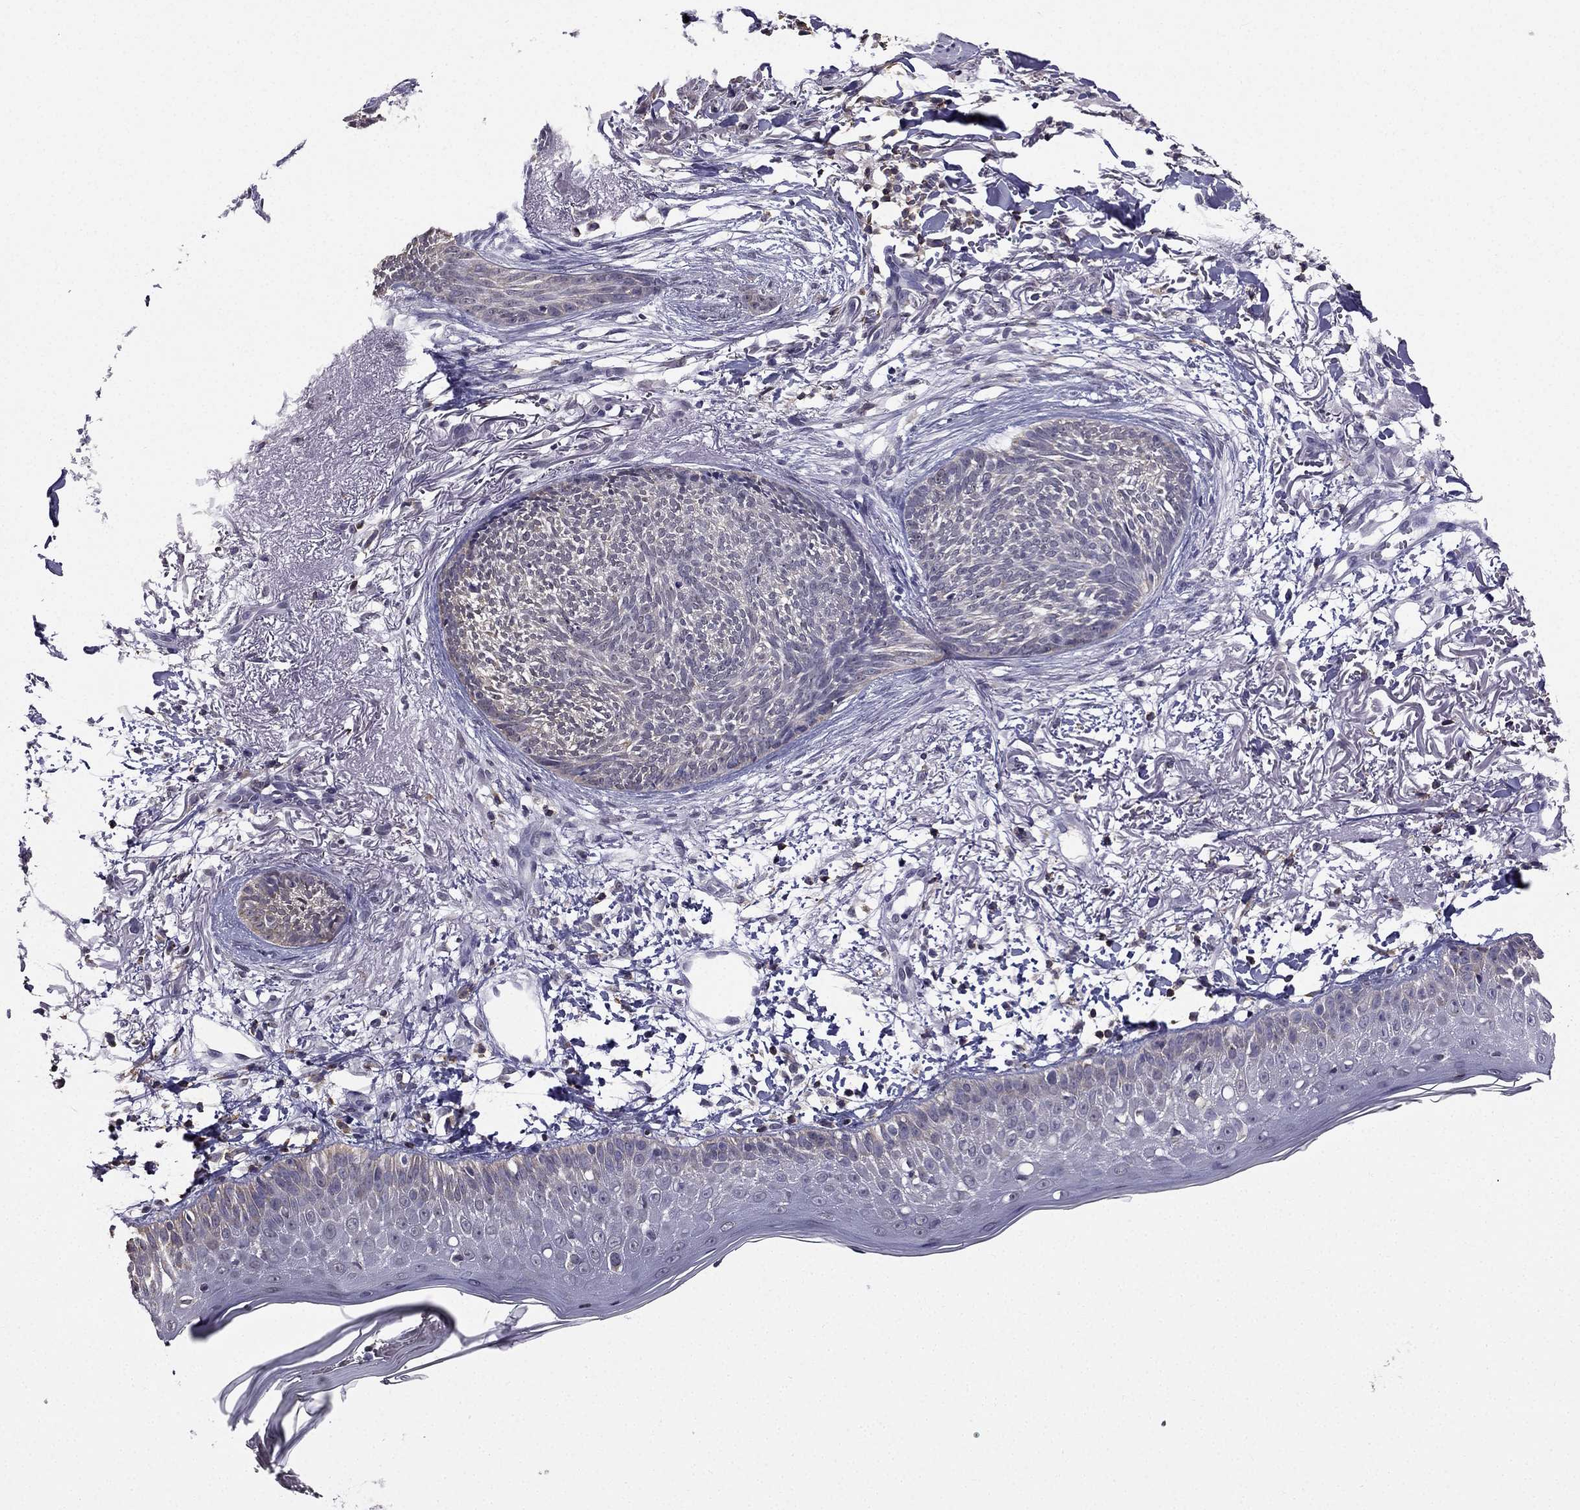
{"staining": {"intensity": "negative", "quantity": "none", "location": "none"}, "tissue": "skin cancer", "cell_type": "Tumor cells", "image_type": "cancer", "snomed": [{"axis": "morphology", "description": "Normal tissue, NOS"}, {"axis": "morphology", "description": "Basal cell carcinoma"}, {"axis": "topography", "description": "Skin"}], "caption": "This is a histopathology image of immunohistochemistry (IHC) staining of skin cancer (basal cell carcinoma), which shows no expression in tumor cells.", "gene": "CCK", "patient": {"sex": "male", "age": 84}}